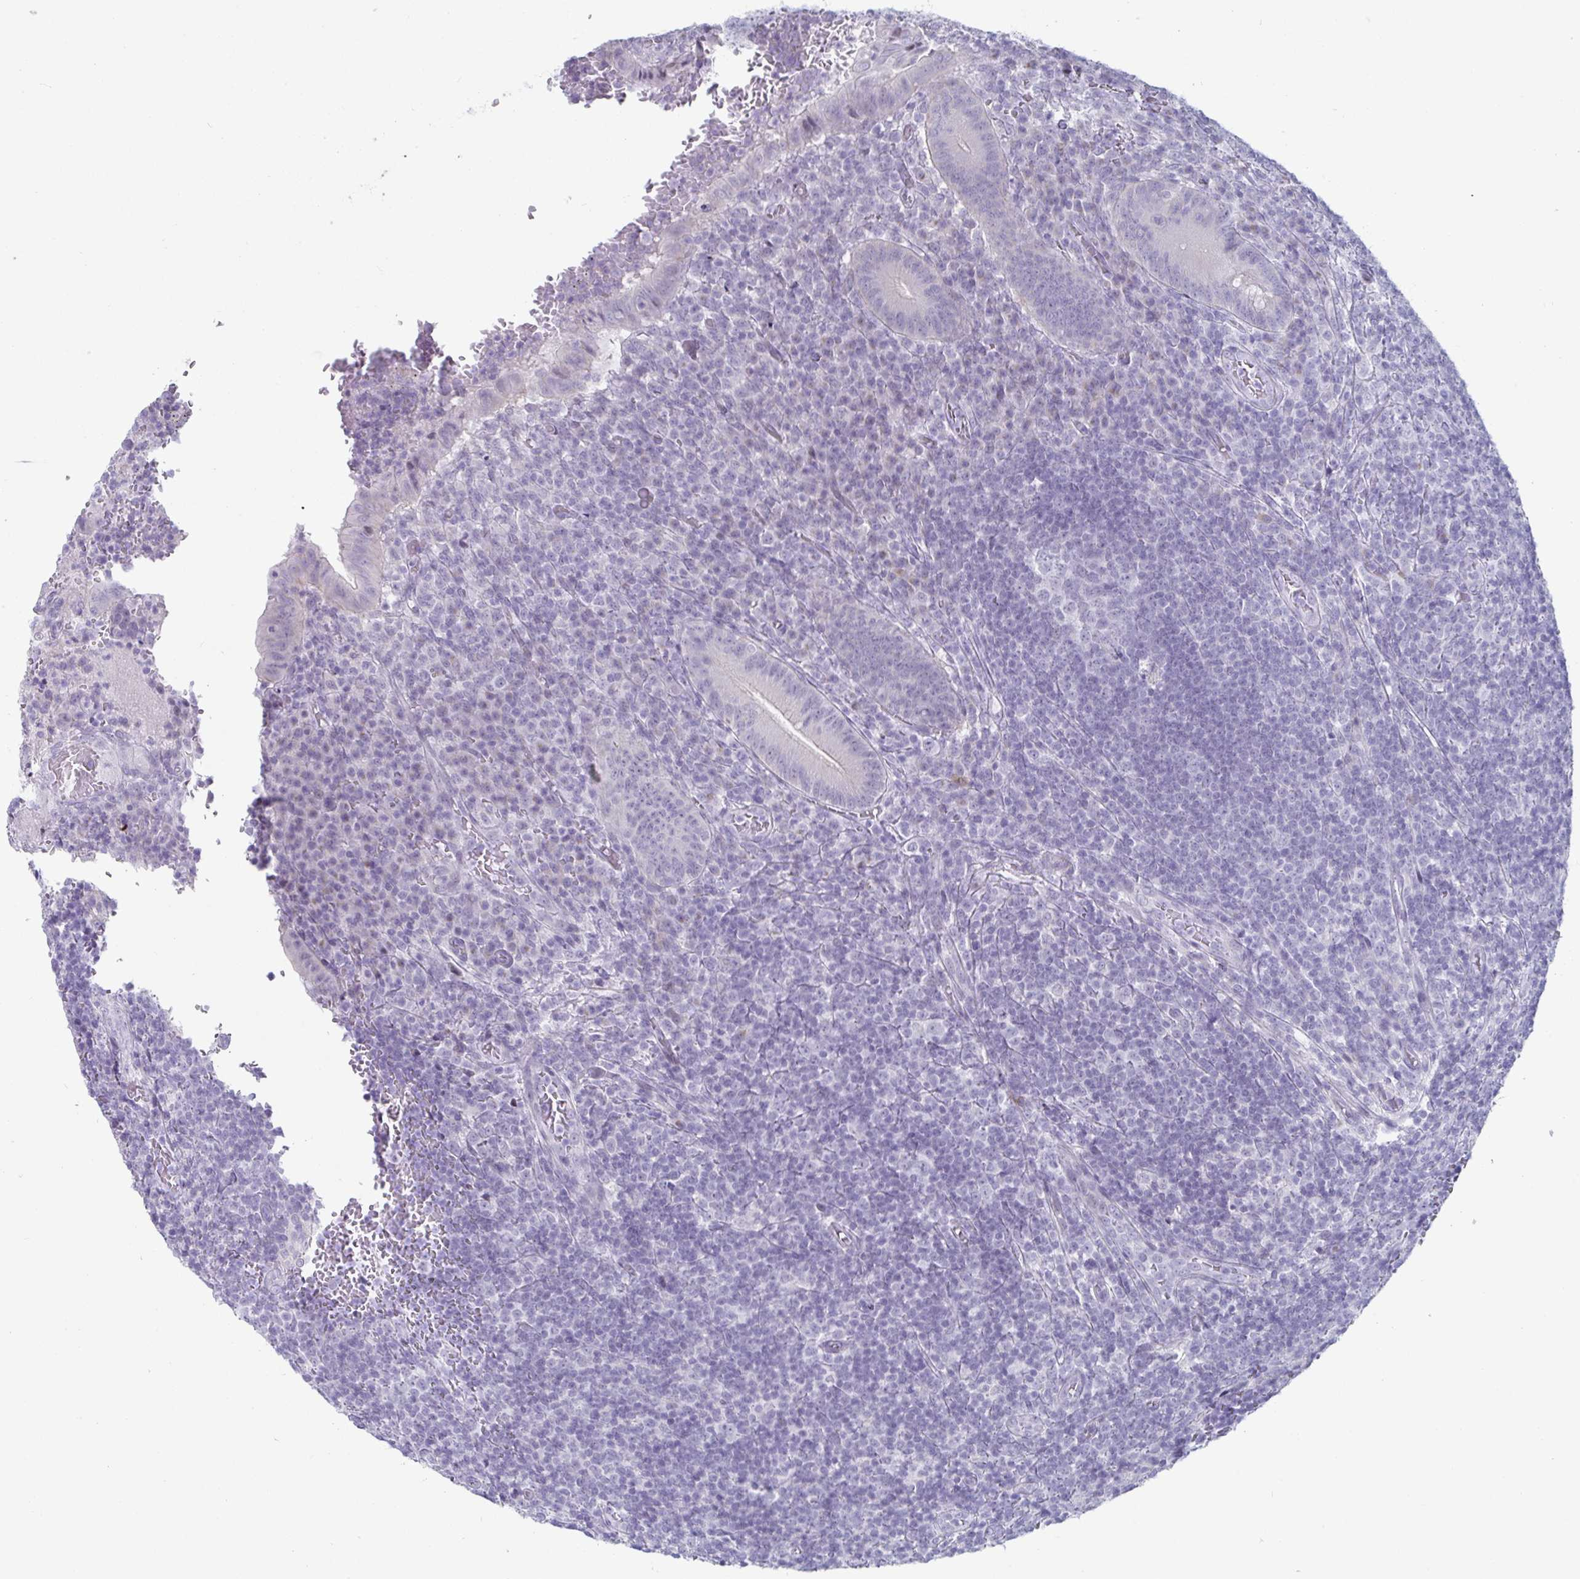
{"staining": {"intensity": "negative", "quantity": "none", "location": "none"}, "tissue": "appendix", "cell_type": "Glandular cells", "image_type": "normal", "snomed": [{"axis": "morphology", "description": "Normal tissue, NOS"}, {"axis": "topography", "description": "Appendix"}], "caption": "This photomicrograph is of normal appendix stained with immunohistochemistry (IHC) to label a protein in brown with the nuclei are counter-stained blue. There is no staining in glandular cells.", "gene": "VSIG10L", "patient": {"sex": "male", "age": 18}}